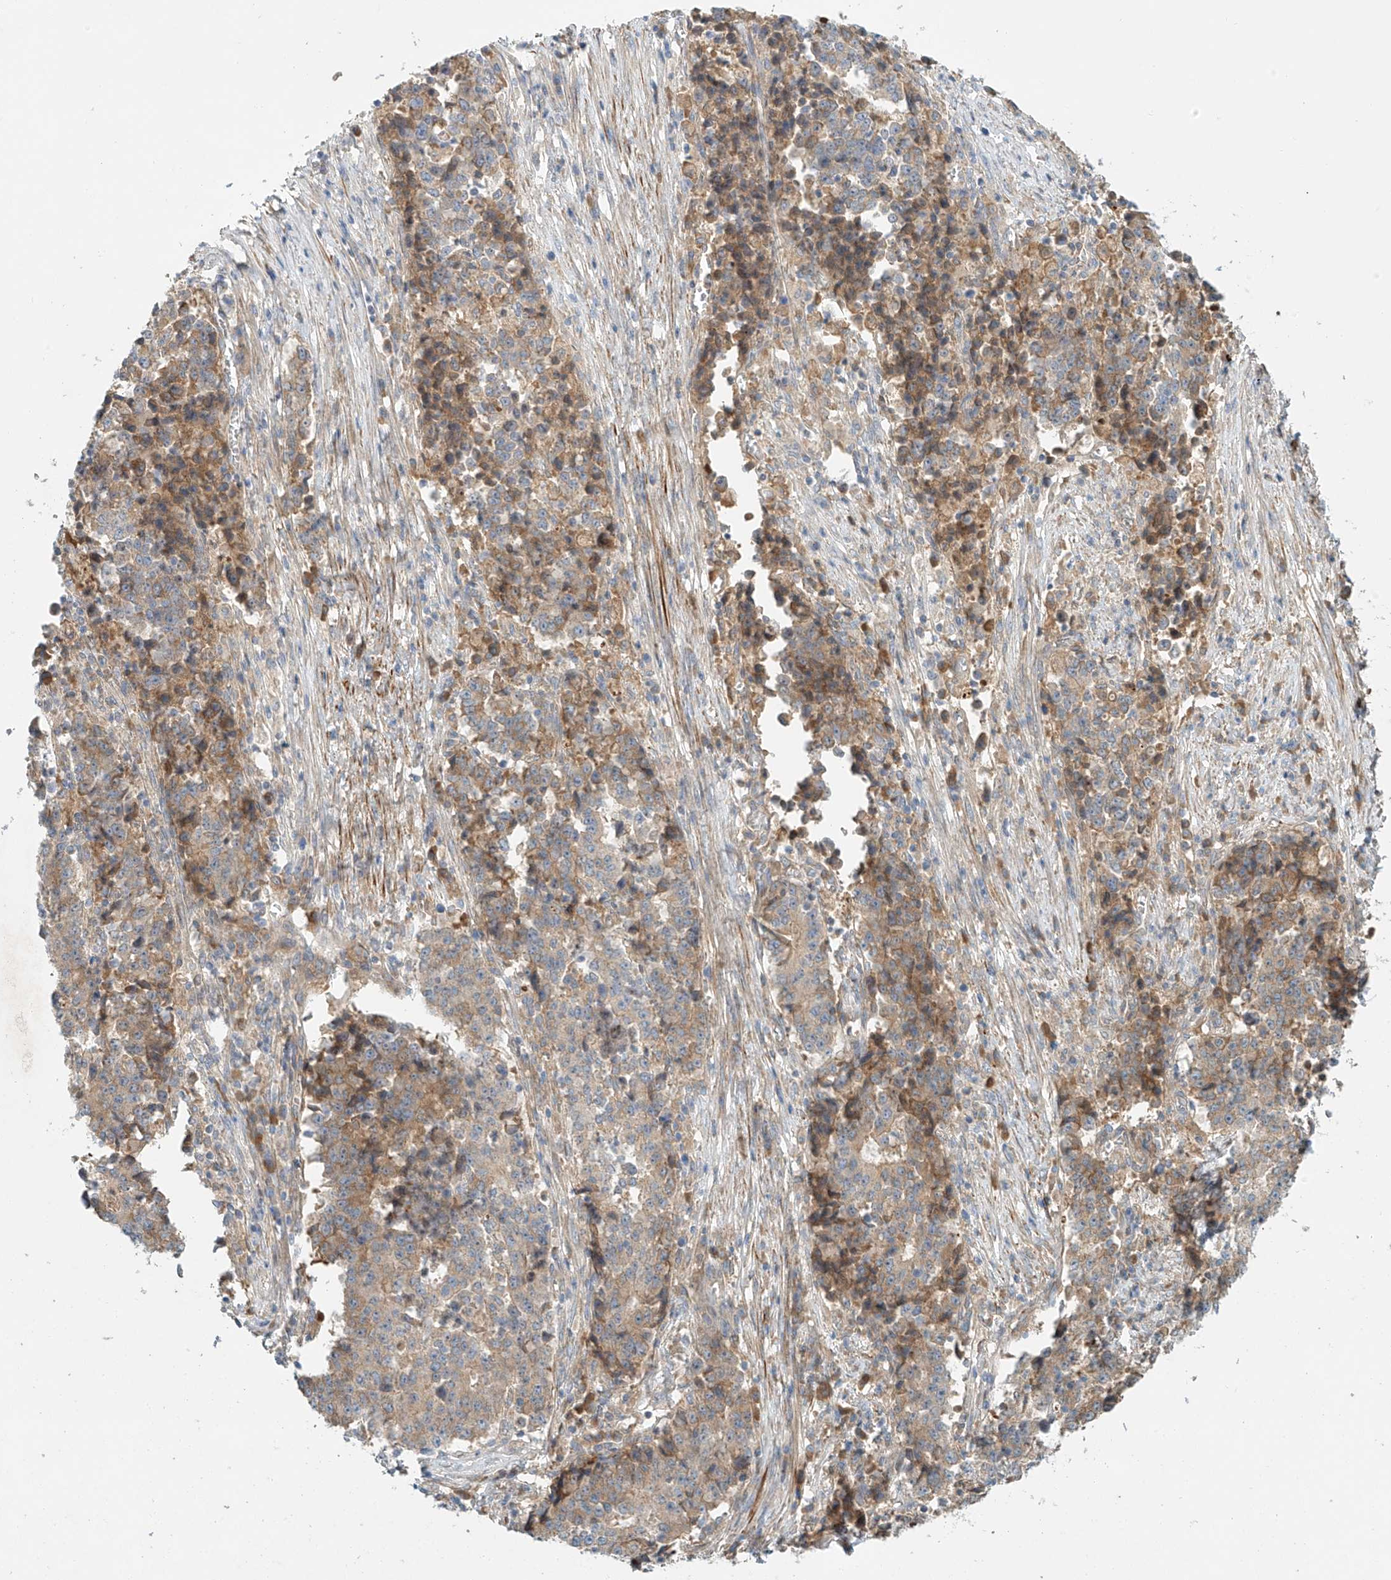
{"staining": {"intensity": "moderate", "quantity": "25%-75%", "location": "cytoplasmic/membranous"}, "tissue": "stomach cancer", "cell_type": "Tumor cells", "image_type": "cancer", "snomed": [{"axis": "morphology", "description": "Adenocarcinoma, NOS"}, {"axis": "topography", "description": "Stomach"}], "caption": "Protein staining demonstrates moderate cytoplasmic/membranous expression in approximately 25%-75% of tumor cells in adenocarcinoma (stomach).", "gene": "LYRM9", "patient": {"sex": "male", "age": 59}}